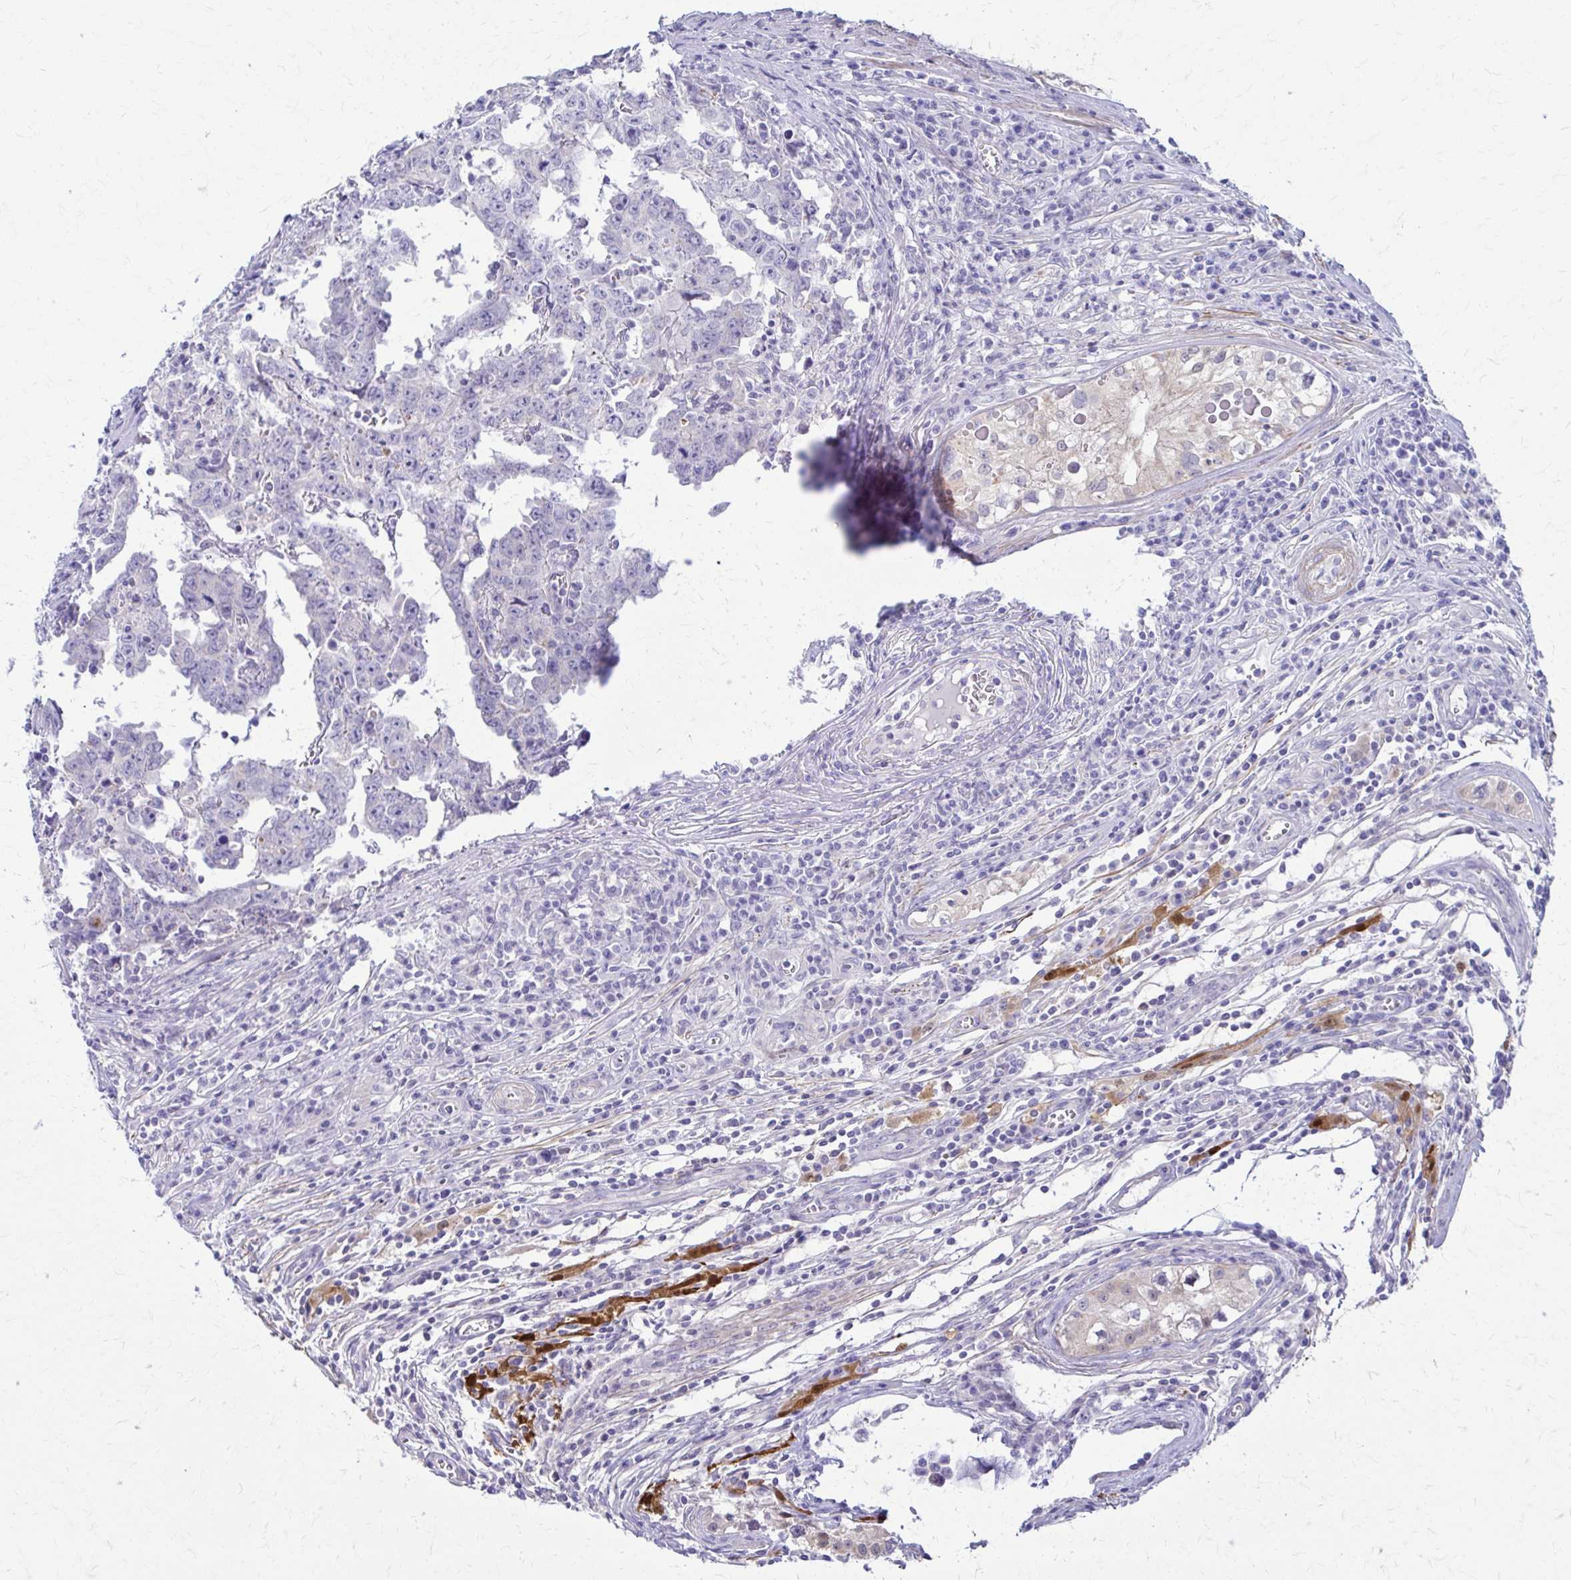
{"staining": {"intensity": "negative", "quantity": "none", "location": "none"}, "tissue": "testis cancer", "cell_type": "Tumor cells", "image_type": "cancer", "snomed": [{"axis": "morphology", "description": "Carcinoma, Embryonal, NOS"}, {"axis": "topography", "description": "Testis"}], "caption": "DAB (3,3'-diaminobenzidine) immunohistochemical staining of embryonal carcinoma (testis) exhibits no significant positivity in tumor cells. (Immunohistochemistry, brightfield microscopy, high magnification).", "gene": "DSP", "patient": {"sex": "male", "age": 22}}